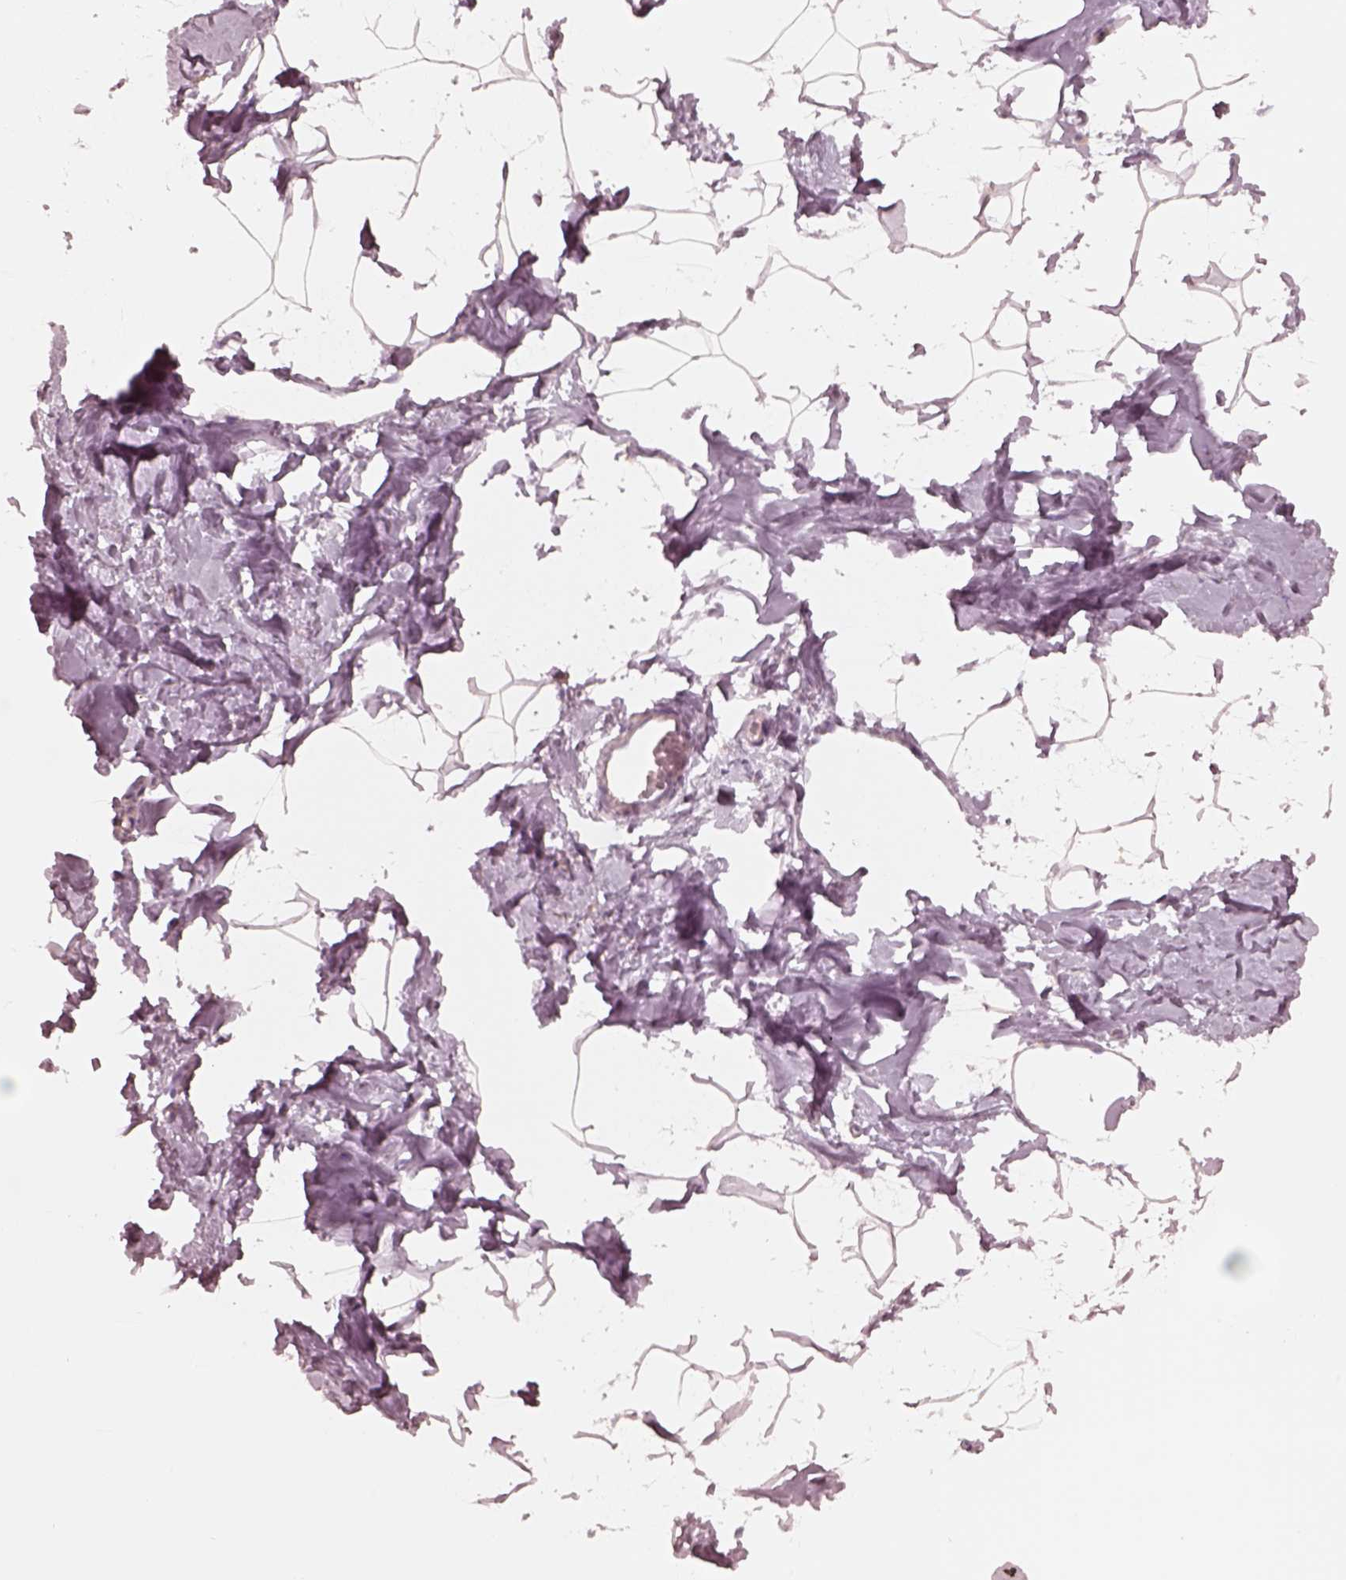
{"staining": {"intensity": "negative", "quantity": "none", "location": "none"}, "tissue": "breast", "cell_type": "Adipocytes", "image_type": "normal", "snomed": [{"axis": "morphology", "description": "Normal tissue, NOS"}, {"axis": "topography", "description": "Breast"}], "caption": "This is a micrograph of immunohistochemistry staining of normal breast, which shows no positivity in adipocytes.", "gene": "RAB3C", "patient": {"sex": "female", "age": 32}}